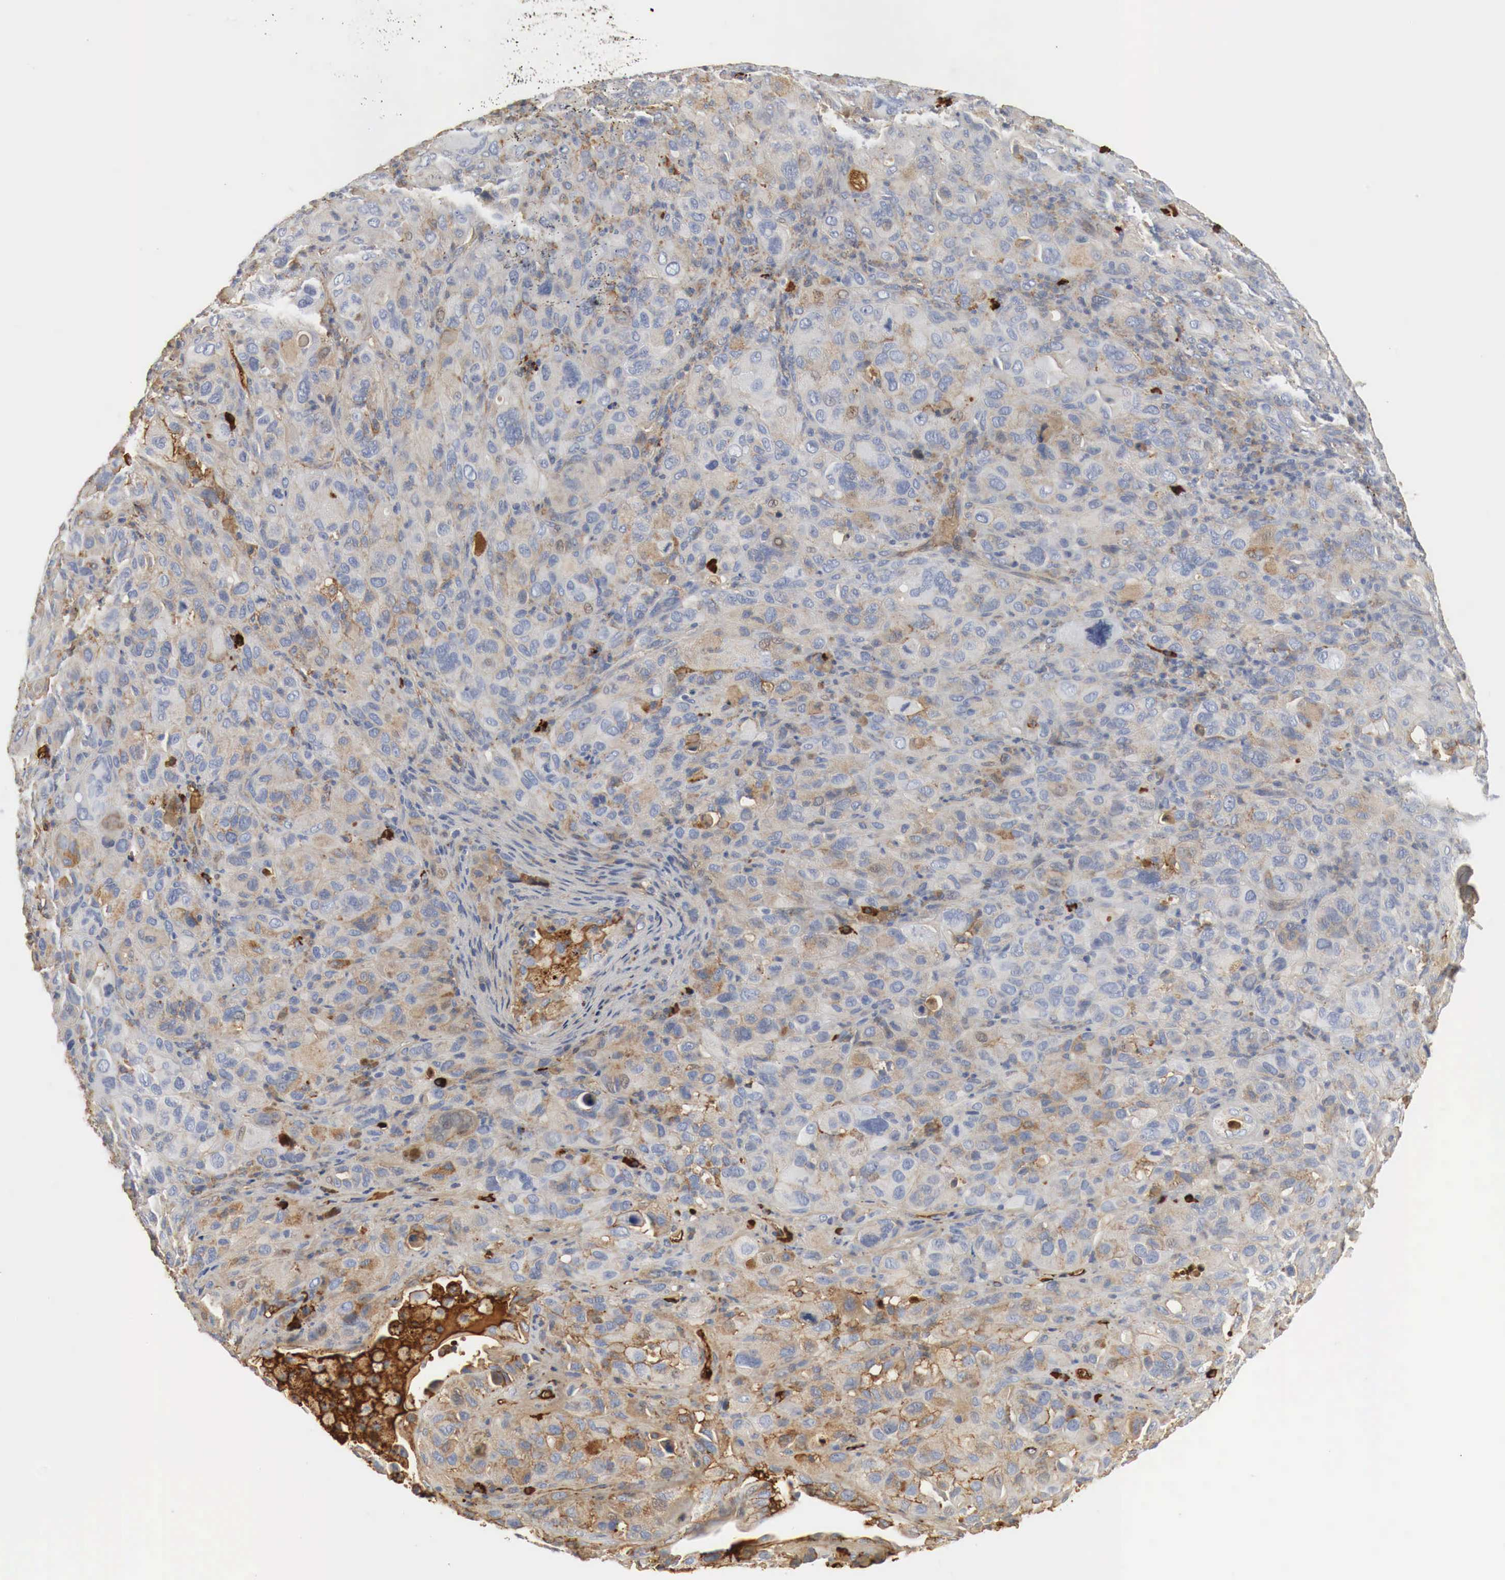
{"staining": {"intensity": "moderate", "quantity": "25%-75%", "location": "cytoplasmic/membranous"}, "tissue": "melanoma", "cell_type": "Tumor cells", "image_type": "cancer", "snomed": [{"axis": "morphology", "description": "Malignant melanoma, Metastatic site"}, {"axis": "topography", "description": "Skin"}], "caption": "Malignant melanoma (metastatic site) tissue reveals moderate cytoplasmic/membranous staining in approximately 25%-75% of tumor cells, visualized by immunohistochemistry. (IHC, brightfield microscopy, high magnification).", "gene": "IGLC3", "patient": {"sex": "male", "age": 32}}